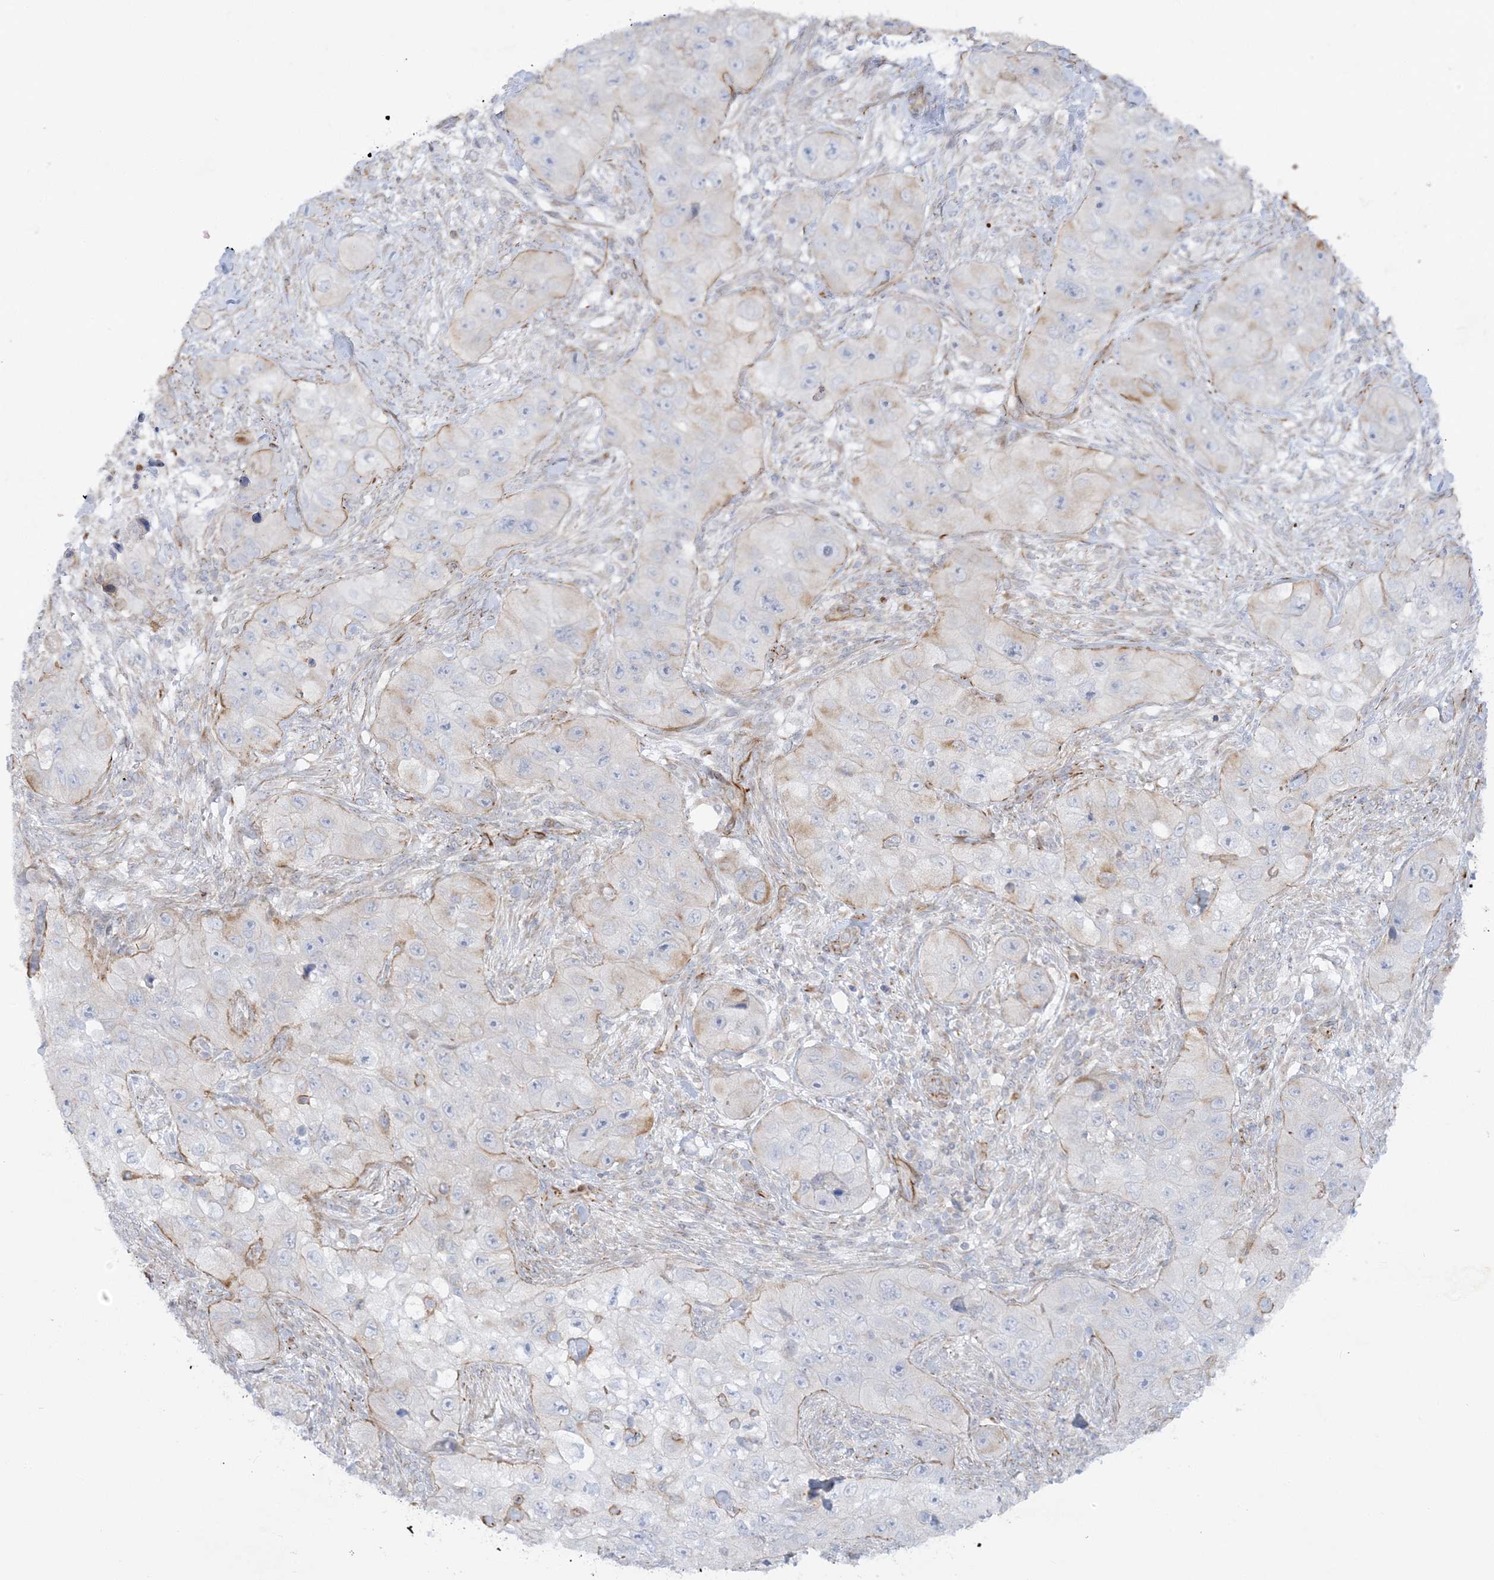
{"staining": {"intensity": "weak", "quantity": "<25%", "location": "cytoplasmic/membranous"}, "tissue": "skin cancer", "cell_type": "Tumor cells", "image_type": "cancer", "snomed": [{"axis": "morphology", "description": "Squamous cell carcinoma, NOS"}, {"axis": "topography", "description": "Skin"}, {"axis": "topography", "description": "Subcutis"}], "caption": "This is an immunohistochemistry (IHC) histopathology image of skin cancer. There is no positivity in tumor cells.", "gene": "SCLT1", "patient": {"sex": "male", "age": 73}}